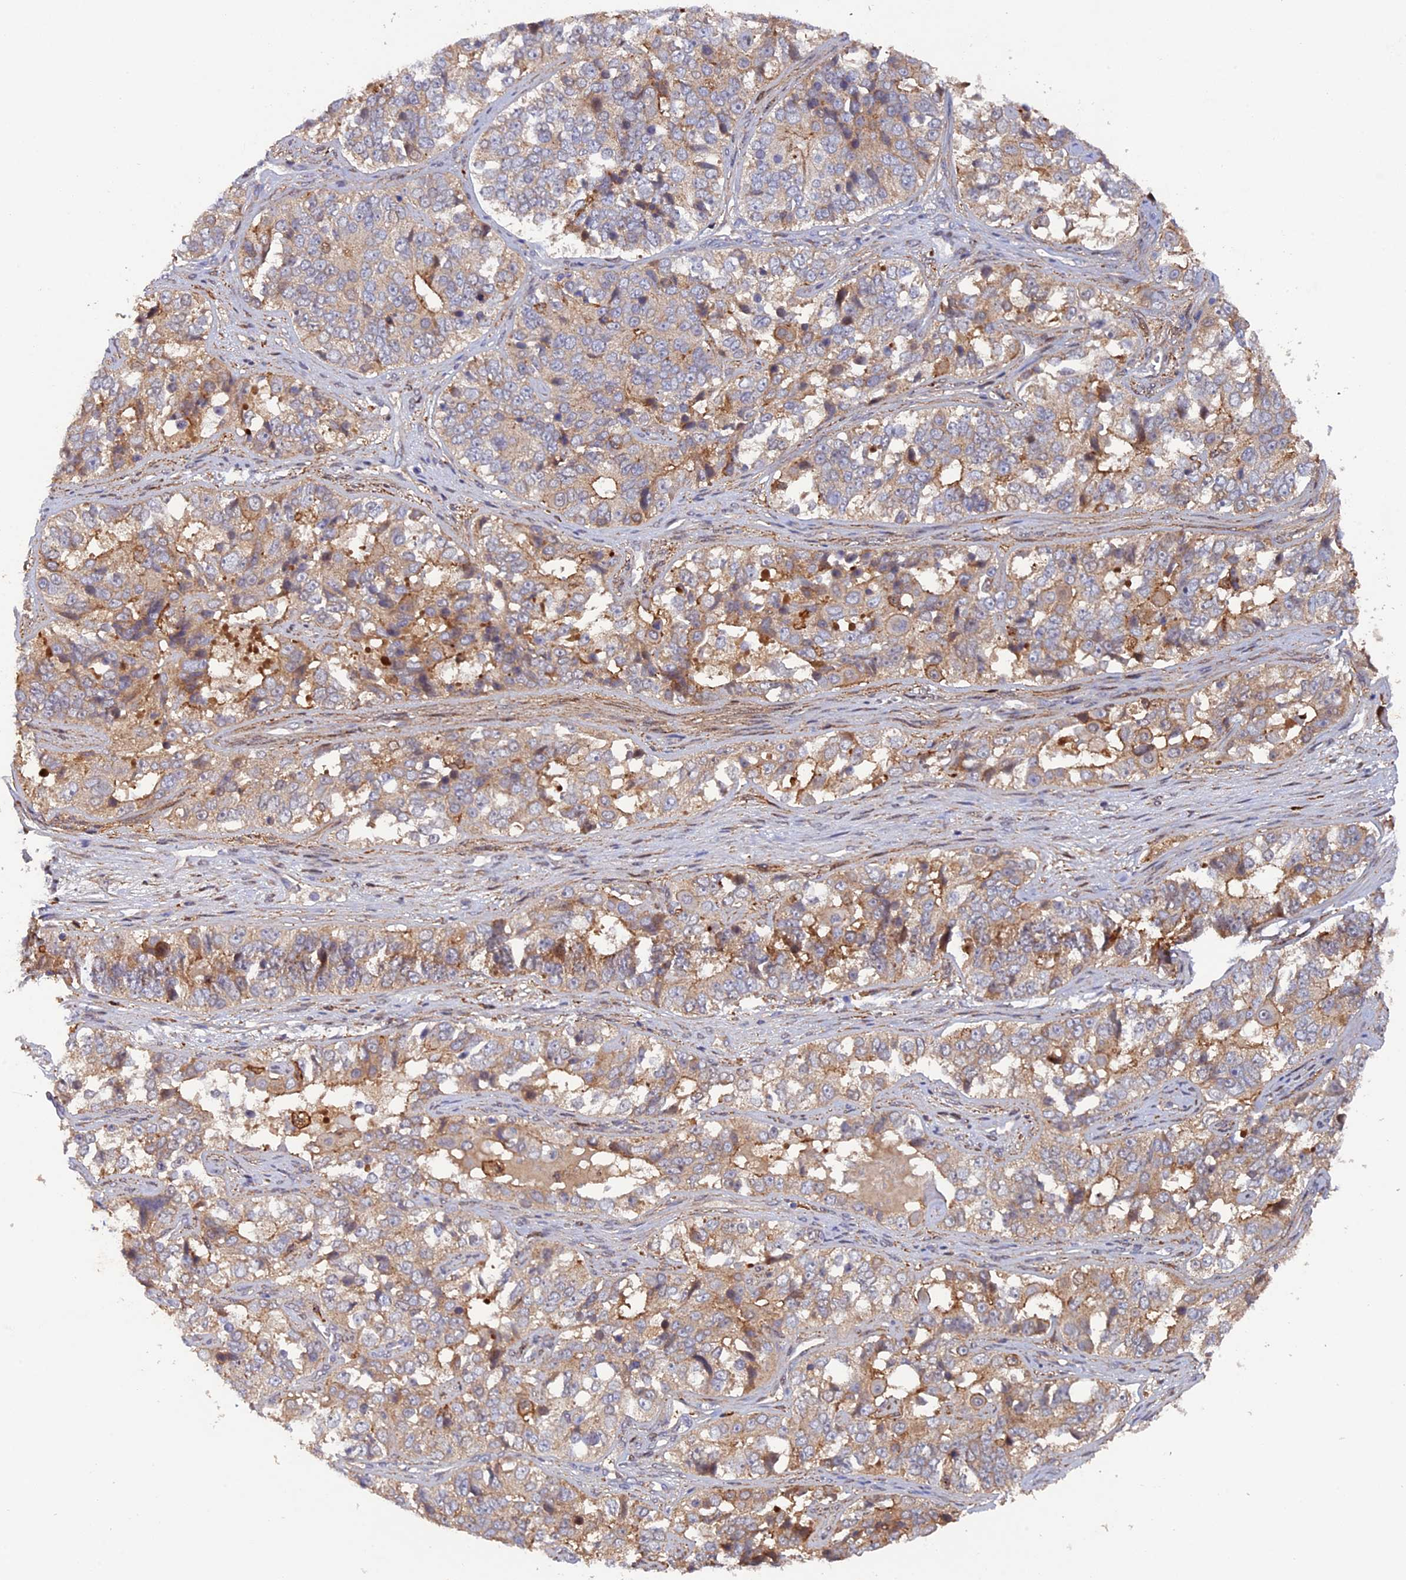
{"staining": {"intensity": "moderate", "quantity": "<25%", "location": "cytoplasmic/membranous"}, "tissue": "ovarian cancer", "cell_type": "Tumor cells", "image_type": "cancer", "snomed": [{"axis": "morphology", "description": "Carcinoma, endometroid"}, {"axis": "topography", "description": "Ovary"}], "caption": "Immunohistochemical staining of ovarian endometroid carcinoma shows low levels of moderate cytoplasmic/membranous positivity in approximately <25% of tumor cells.", "gene": "FERMT1", "patient": {"sex": "female", "age": 51}}